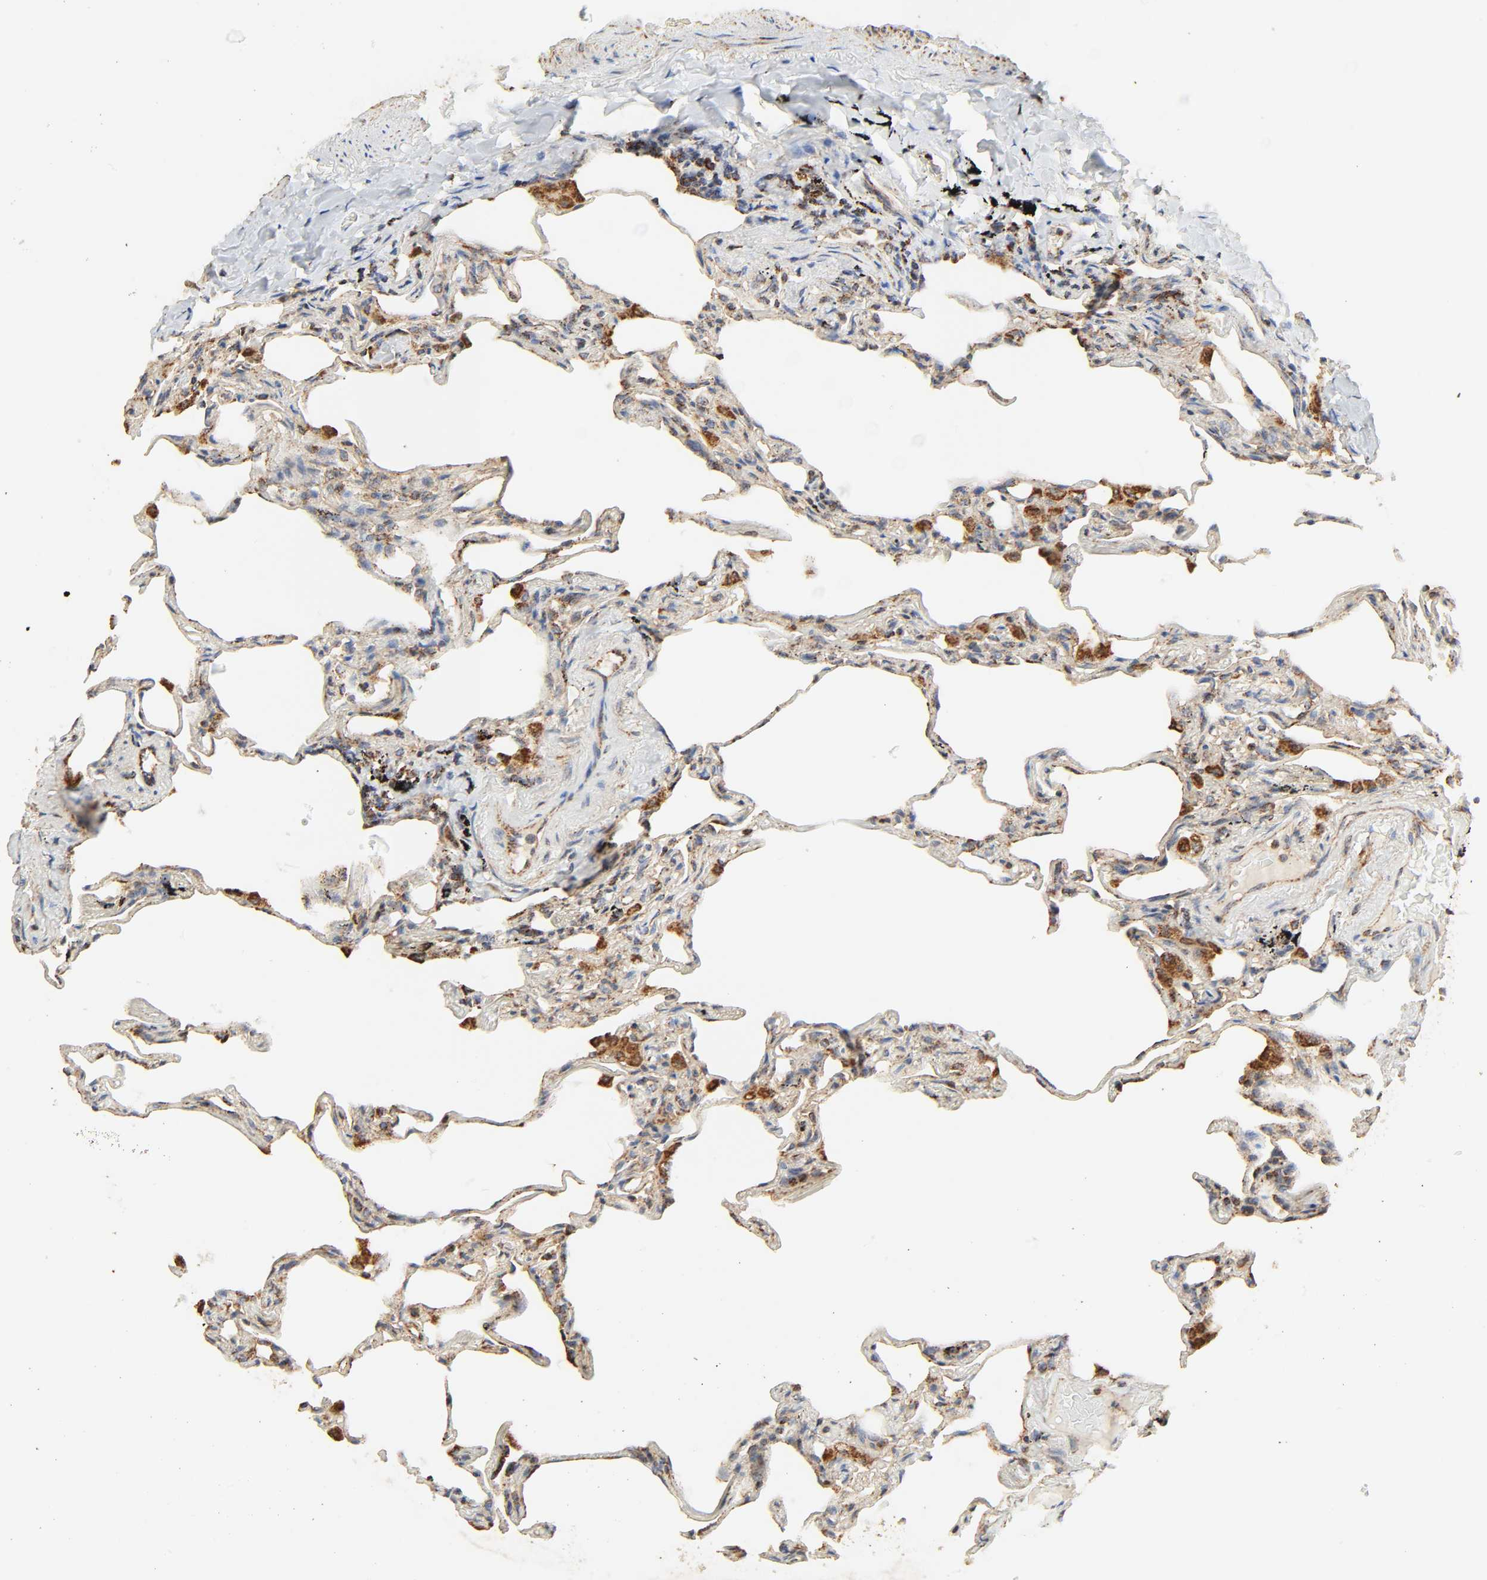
{"staining": {"intensity": "moderate", "quantity": ">75%", "location": "cytoplasmic/membranous"}, "tissue": "lung", "cell_type": "Alveolar cells", "image_type": "normal", "snomed": [{"axis": "morphology", "description": "Normal tissue, NOS"}, {"axis": "morphology", "description": "Inflammation, NOS"}, {"axis": "topography", "description": "Lung"}], "caption": "Lung stained with DAB immunohistochemistry reveals medium levels of moderate cytoplasmic/membranous staining in approximately >75% of alveolar cells. (IHC, brightfield microscopy, high magnification).", "gene": "ZMAT5", "patient": {"sex": "male", "age": 69}}